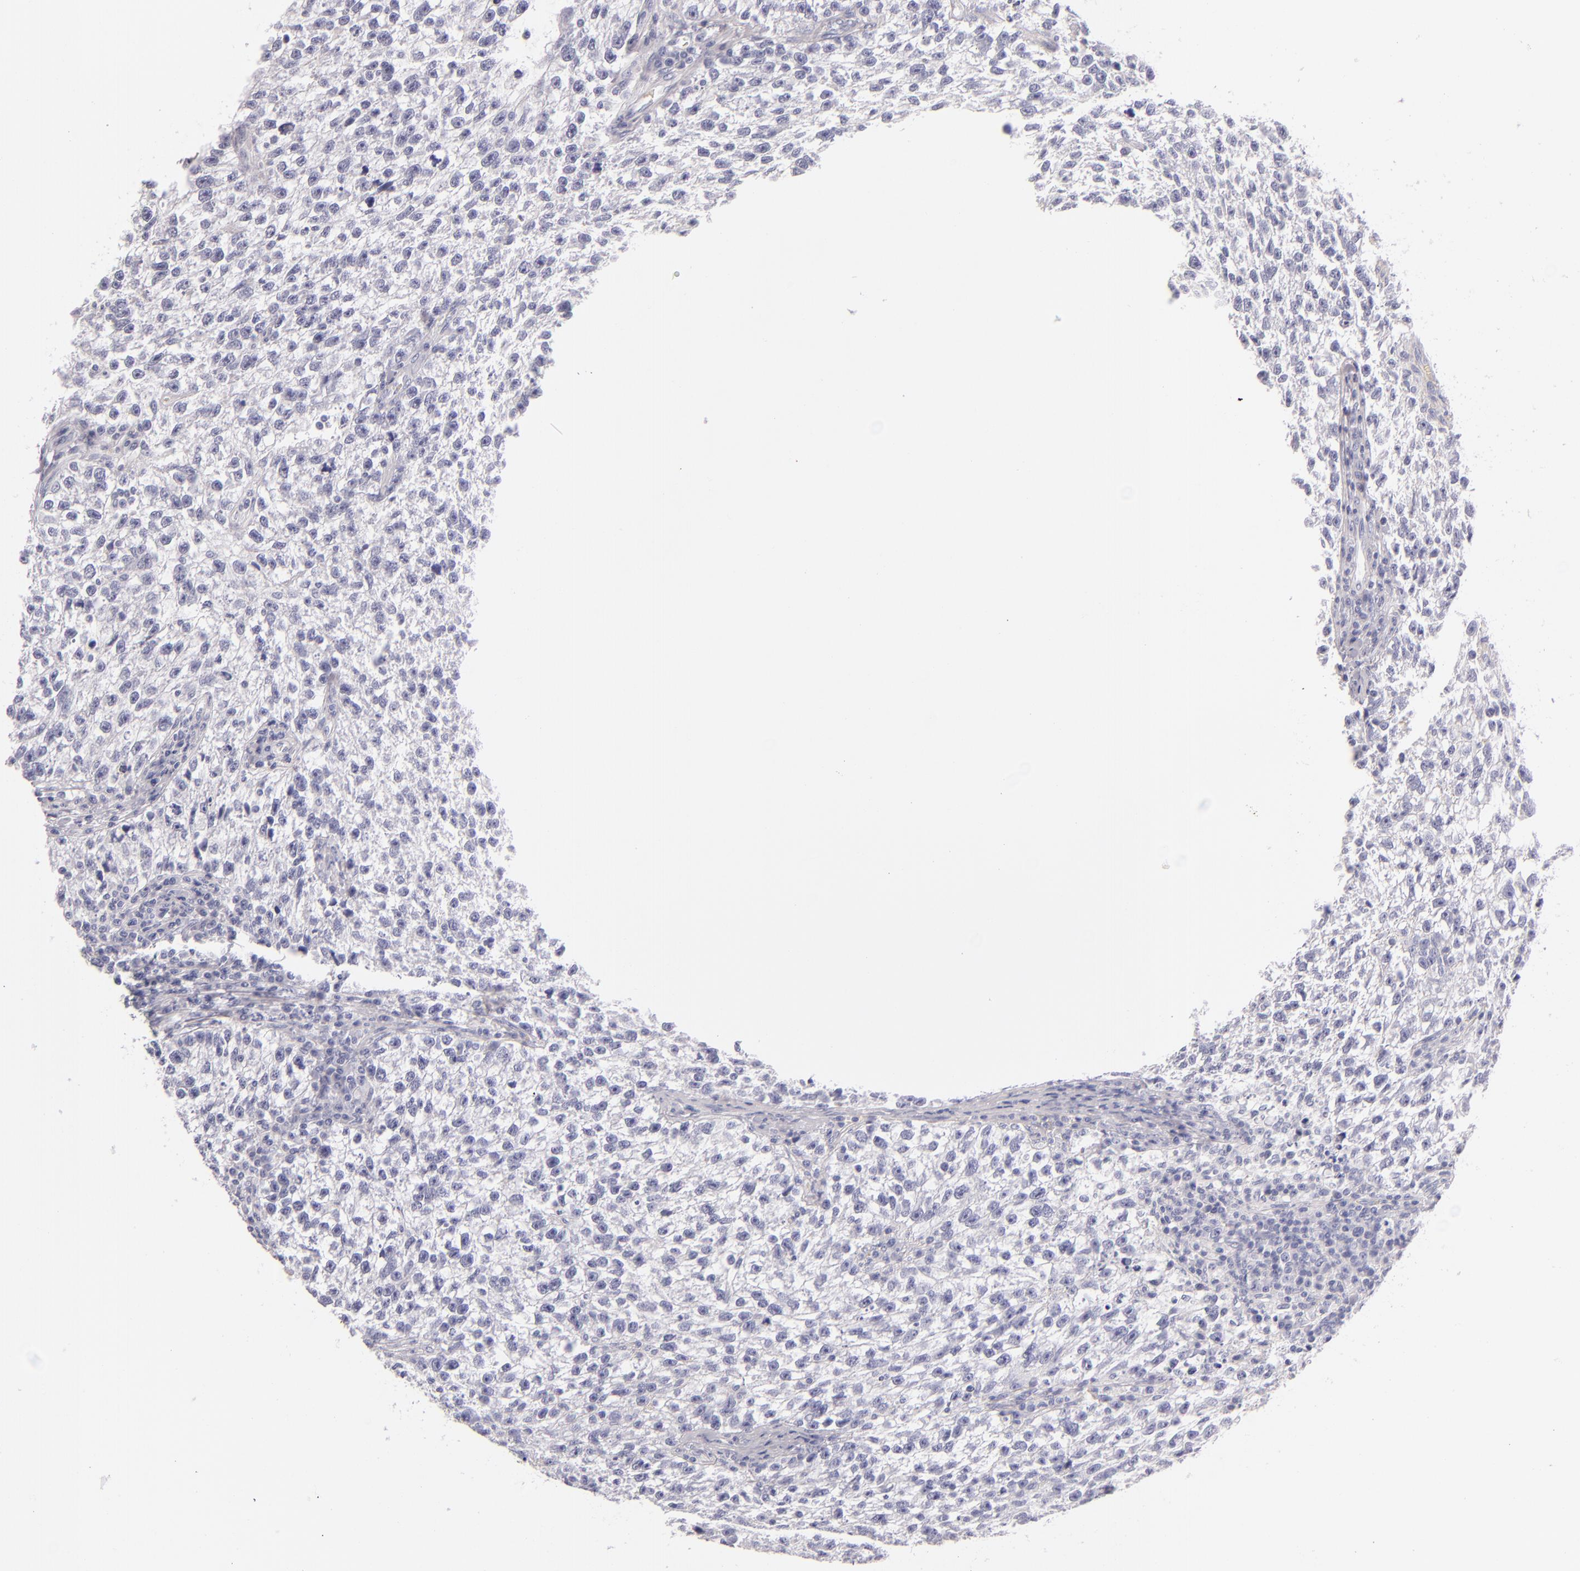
{"staining": {"intensity": "negative", "quantity": "none", "location": "none"}, "tissue": "testis cancer", "cell_type": "Tumor cells", "image_type": "cancer", "snomed": [{"axis": "morphology", "description": "Seminoma, NOS"}, {"axis": "topography", "description": "Testis"}], "caption": "Immunohistochemistry (IHC) photomicrograph of neoplastic tissue: testis cancer stained with DAB (3,3'-diaminobenzidine) reveals no significant protein staining in tumor cells.", "gene": "FABP1", "patient": {"sex": "male", "age": 38}}